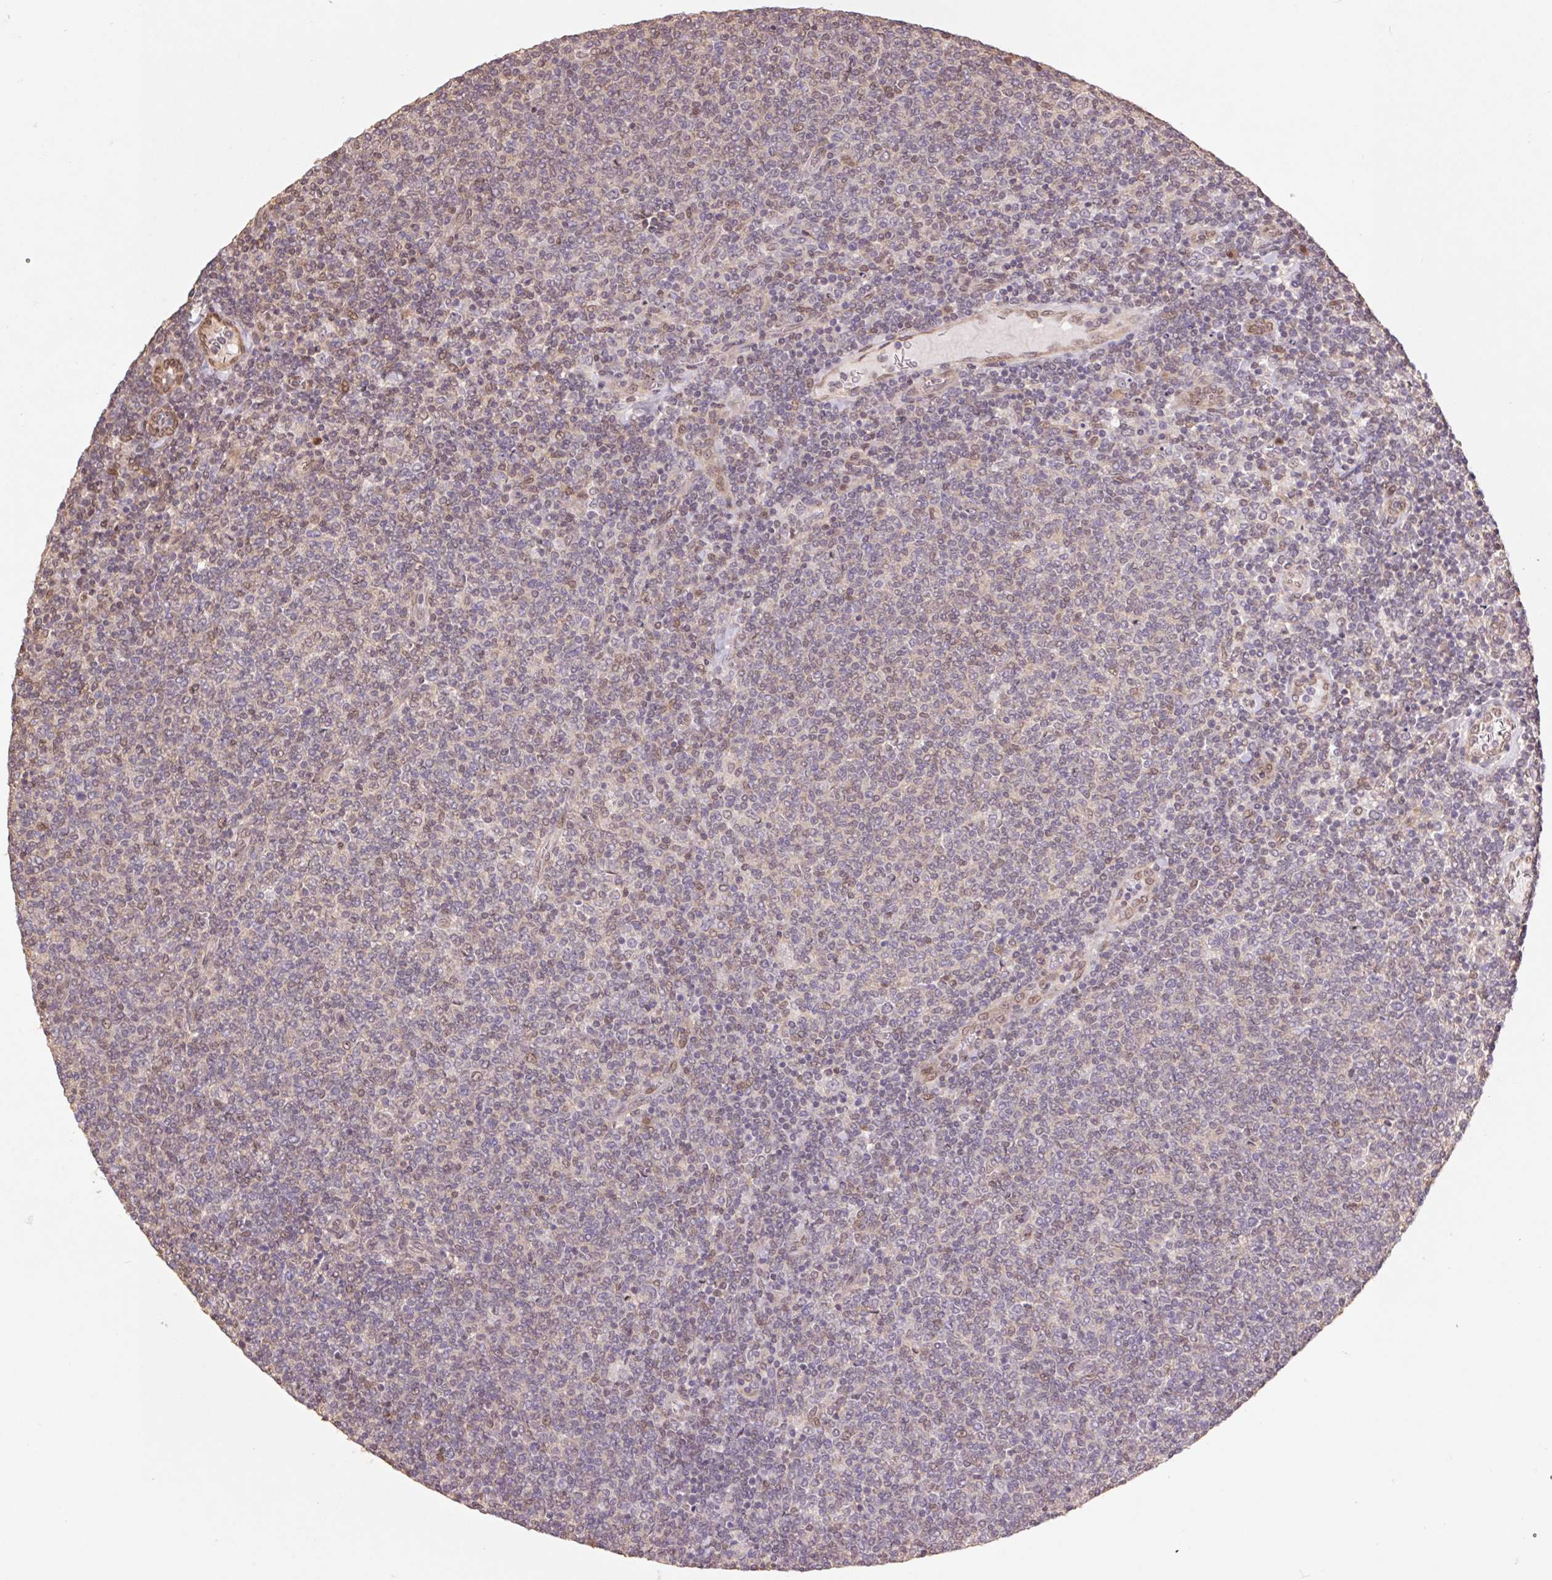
{"staining": {"intensity": "weak", "quantity": "<25%", "location": "nuclear"}, "tissue": "lymphoma", "cell_type": "Tumor cells", "image_type": "cancer", "snomed": [{"axis": "morphology", "description": "Malignant lymphoma, non-Hodgkin's type, Low grade"}, {"axis": "topography", "description": "Lymph node"}], "caption": "Human malignant lymphoma, non-Hodgkin's type (low-grade) stained for a protein using IHC exhibits no staining in tumor cells.", "gene": "CUTA", "patient": {"sex": "male", "age": 52}}